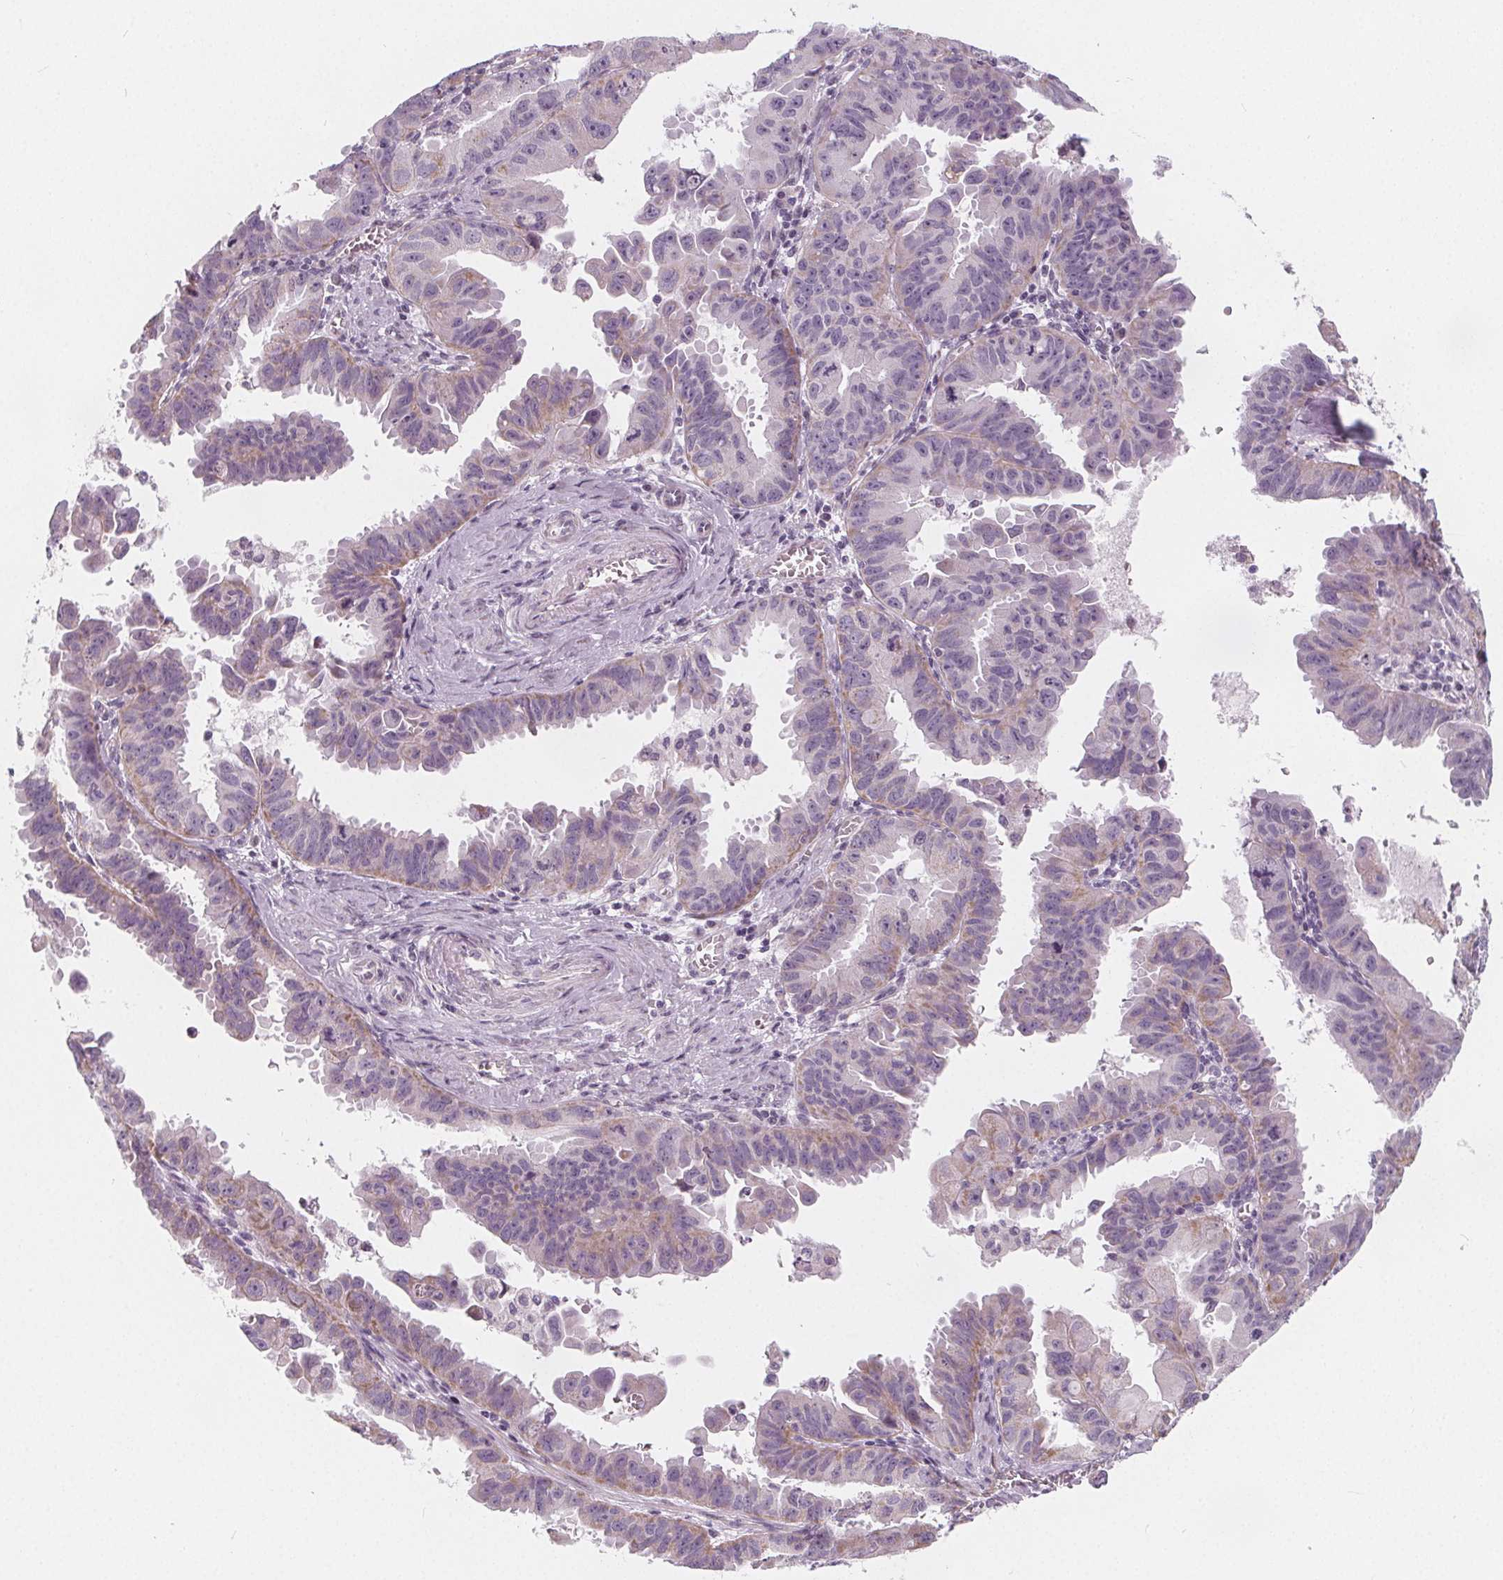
{"staining": {"intensity": "weak", "quantity": "<25%", "location": "cytoplasmic/membranous"}, "tissue": "ovarian cancer", "cell_type": "Tumor cells", "image_type": "cancer", "snomed": [{"axis": "morphology", "description": "Carcinoma, endometroid"}, {"axis": "topography", "description": "Ovary"}], "caption": "This is a photomicrograph of immunohistochemistry (IHC) staining of ovarian endometroid carcinoma, which shows no positivity in tumor cells.", "gene": "NUP210L", "patient": {"sex": "female", "age": 85}}